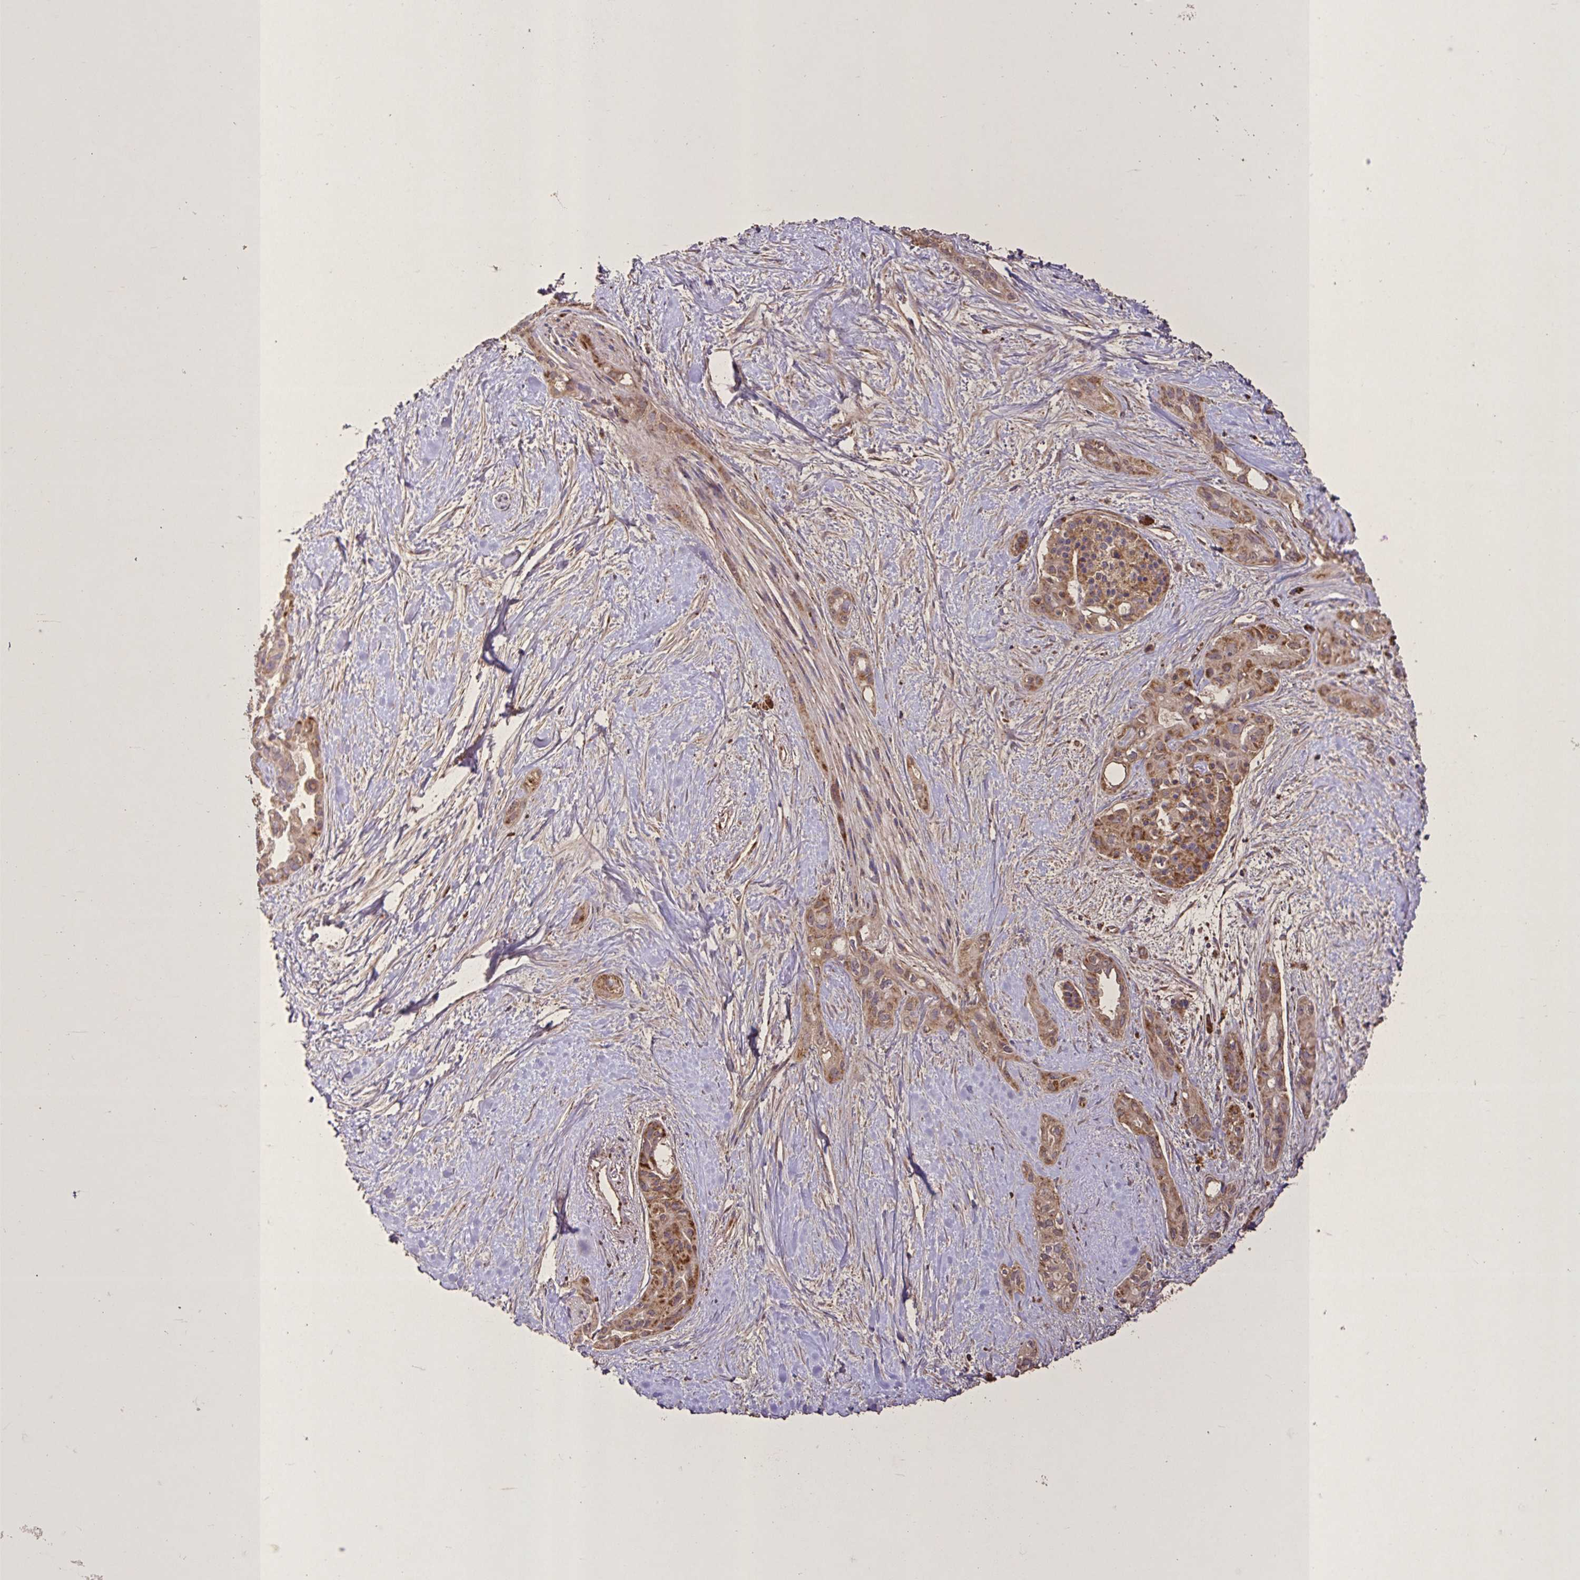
{"staining": {"intensity": "moderate", "quantity": ">75%", "location": "cytoplasmic/membranous"}, "tissue": "pancreatic cancer", "cell_type": "Tumor cells", "image_type": "cancer", "snomed": [{"axis": "morphology", "description": "Adenocarcinoma, NOS"}, {"axis": "topography", "description": "Pancreas"}], "caption": "Adenocarcinoma (pancreatic) stained with a protein marker exhibits moderate staining in tumor cells.", "gene": "AGK", "patient": {"sex": "female", "age": 50}}